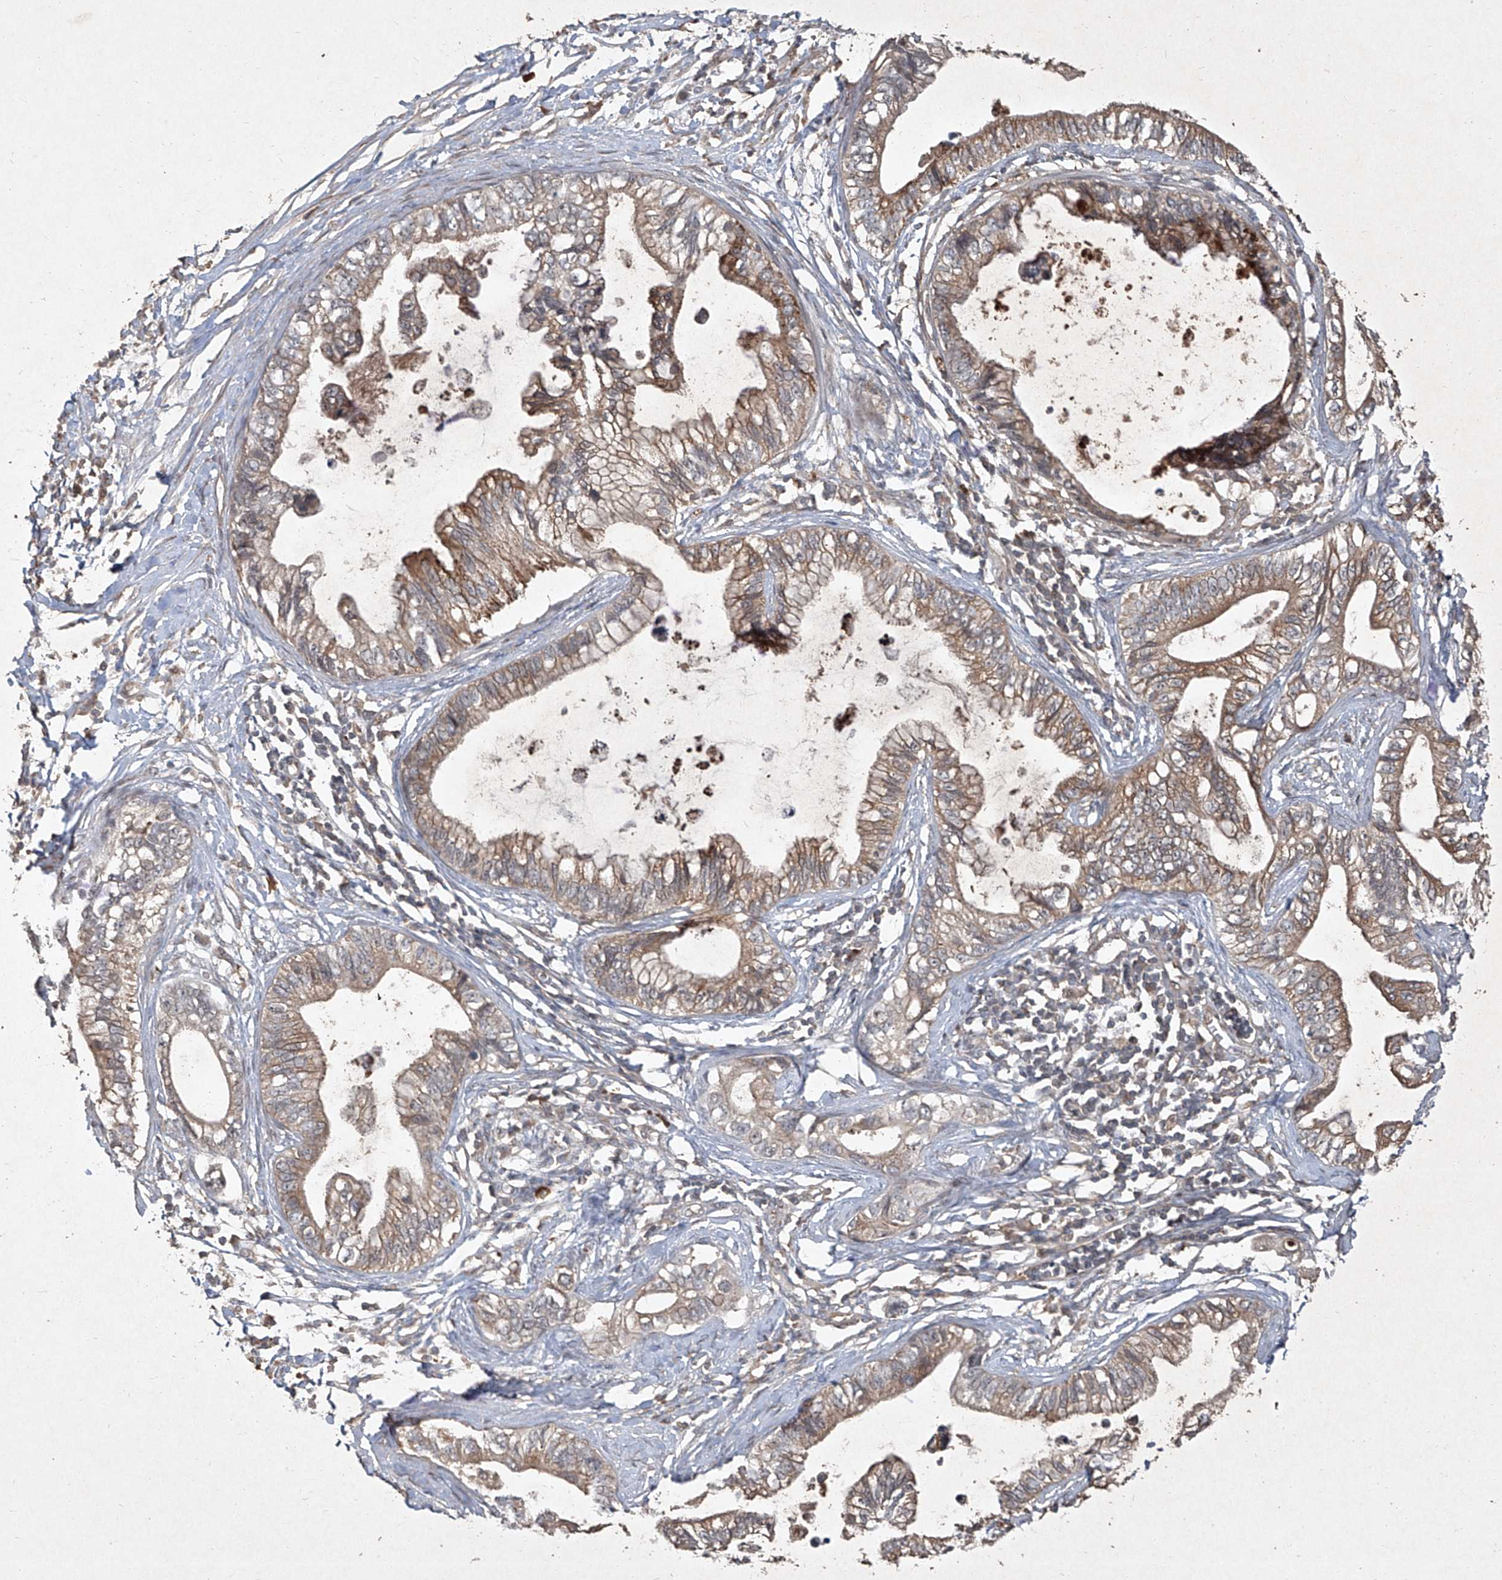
{"staining": {"intensity": "moderate", "quantity": ">75%", "location": "cytoplasmic/membranous"}, "tissue": "pancreatic cancer", "cell_type": "Tumor cells", "image_type": "cancer", "snomed": [{"axis": "morphology", "description": "Adenocarcinoma, NOS"}, {"axis": "topography", "description": "Pancreas"}], "caption": "Pancreatic cancer (adenocarcinoma) stained for a protein reveals moderate cytoplasmic/membranous positivity in tumor cells.", "gene": "CCN1", "patient": {"sex": "male", "age": 56}}